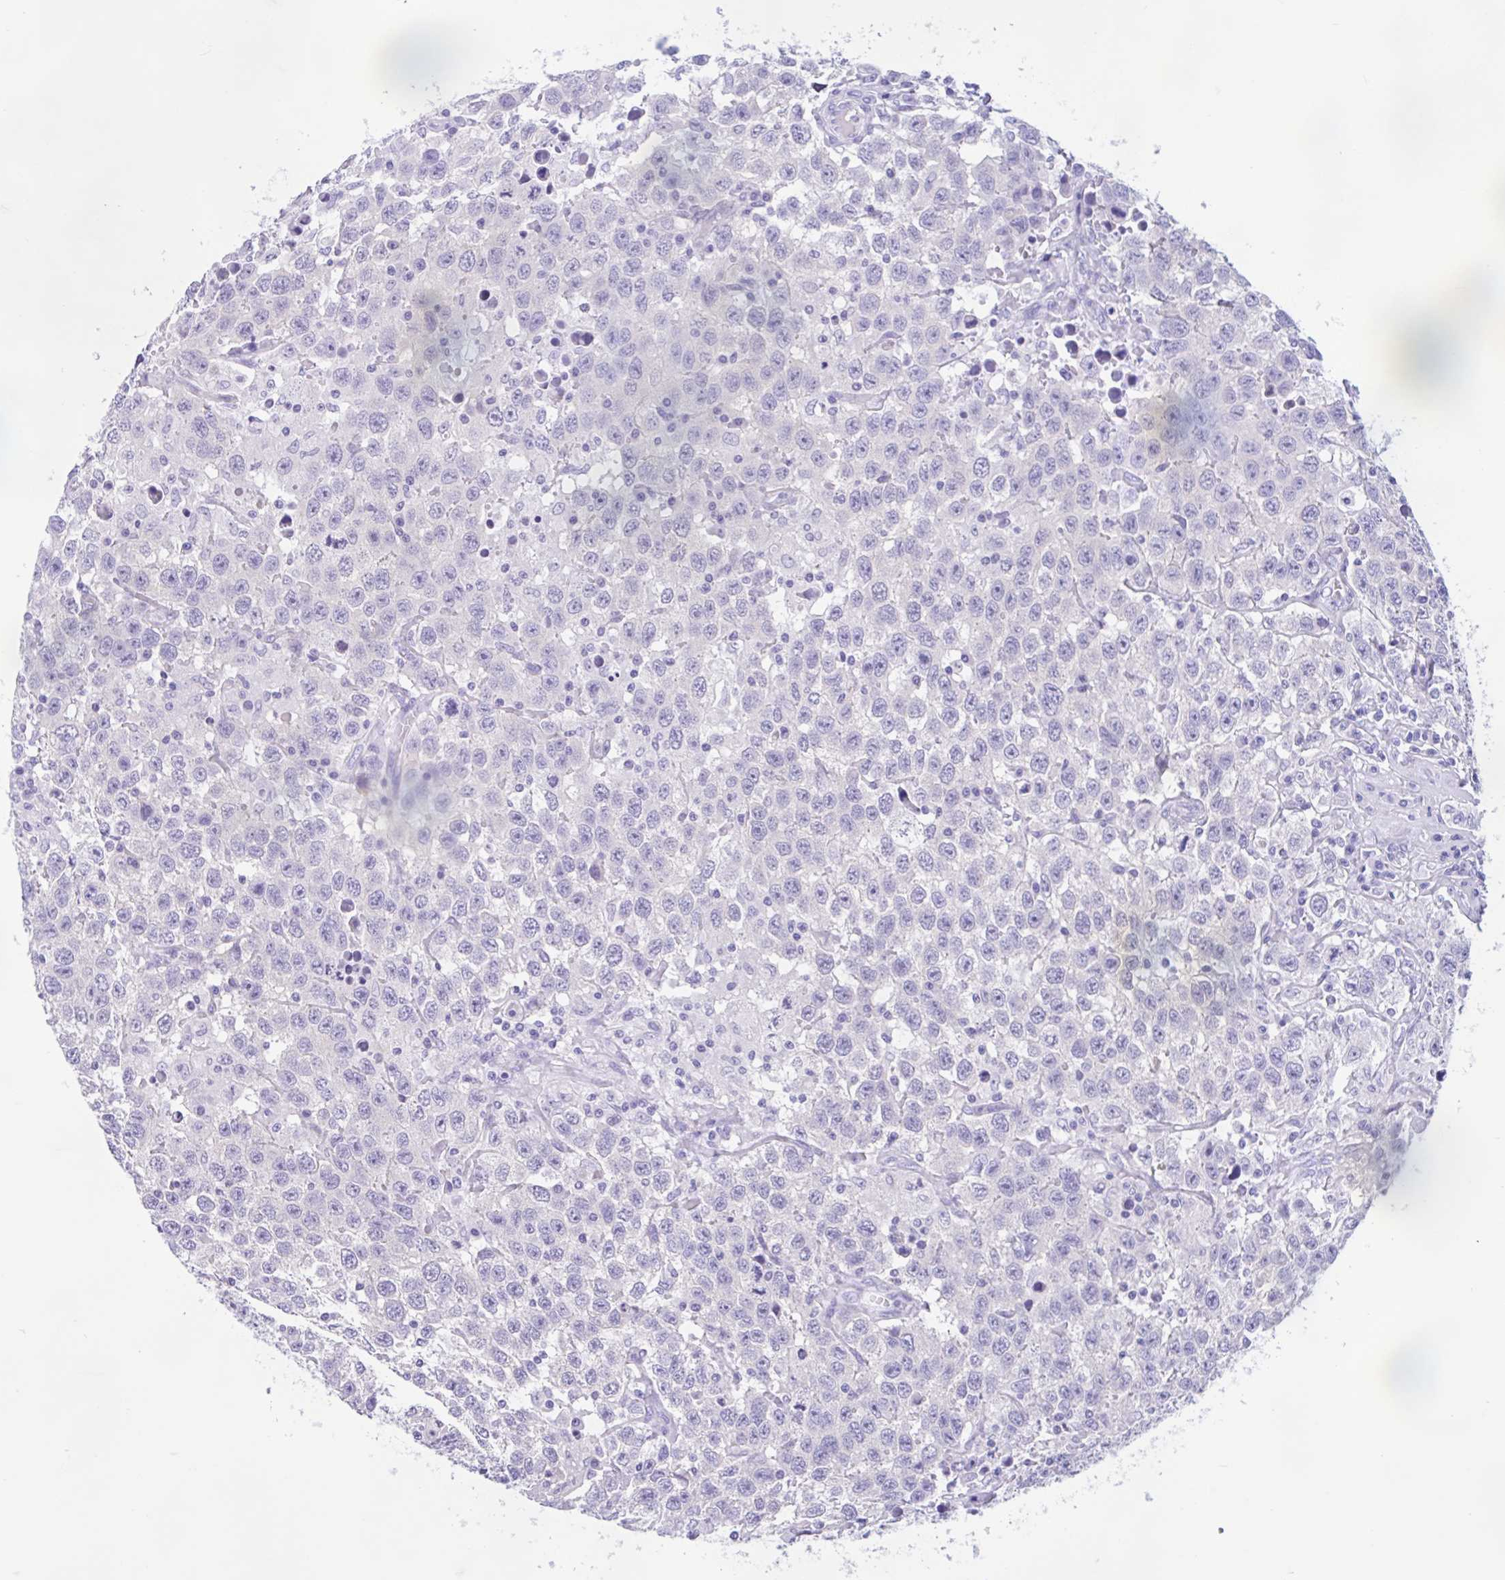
{"staining": {"intensity": "negative", "quantity": "none", "location": "none"}, "tissue": "testis cancer", "cell_type": "Tumor cells", "image_type": "cancer", "snomed": [{"axis": "morphology", "description": "Seminoma, NOS"}, {"axis": "topography", "description": "Testis"}], "caption": "Testis cancer stained for a protein using immunohistochemistry reveals no expression tumor cells.", "gene": "ZNF319", "patient": {"sex": "male", "age": 41}}